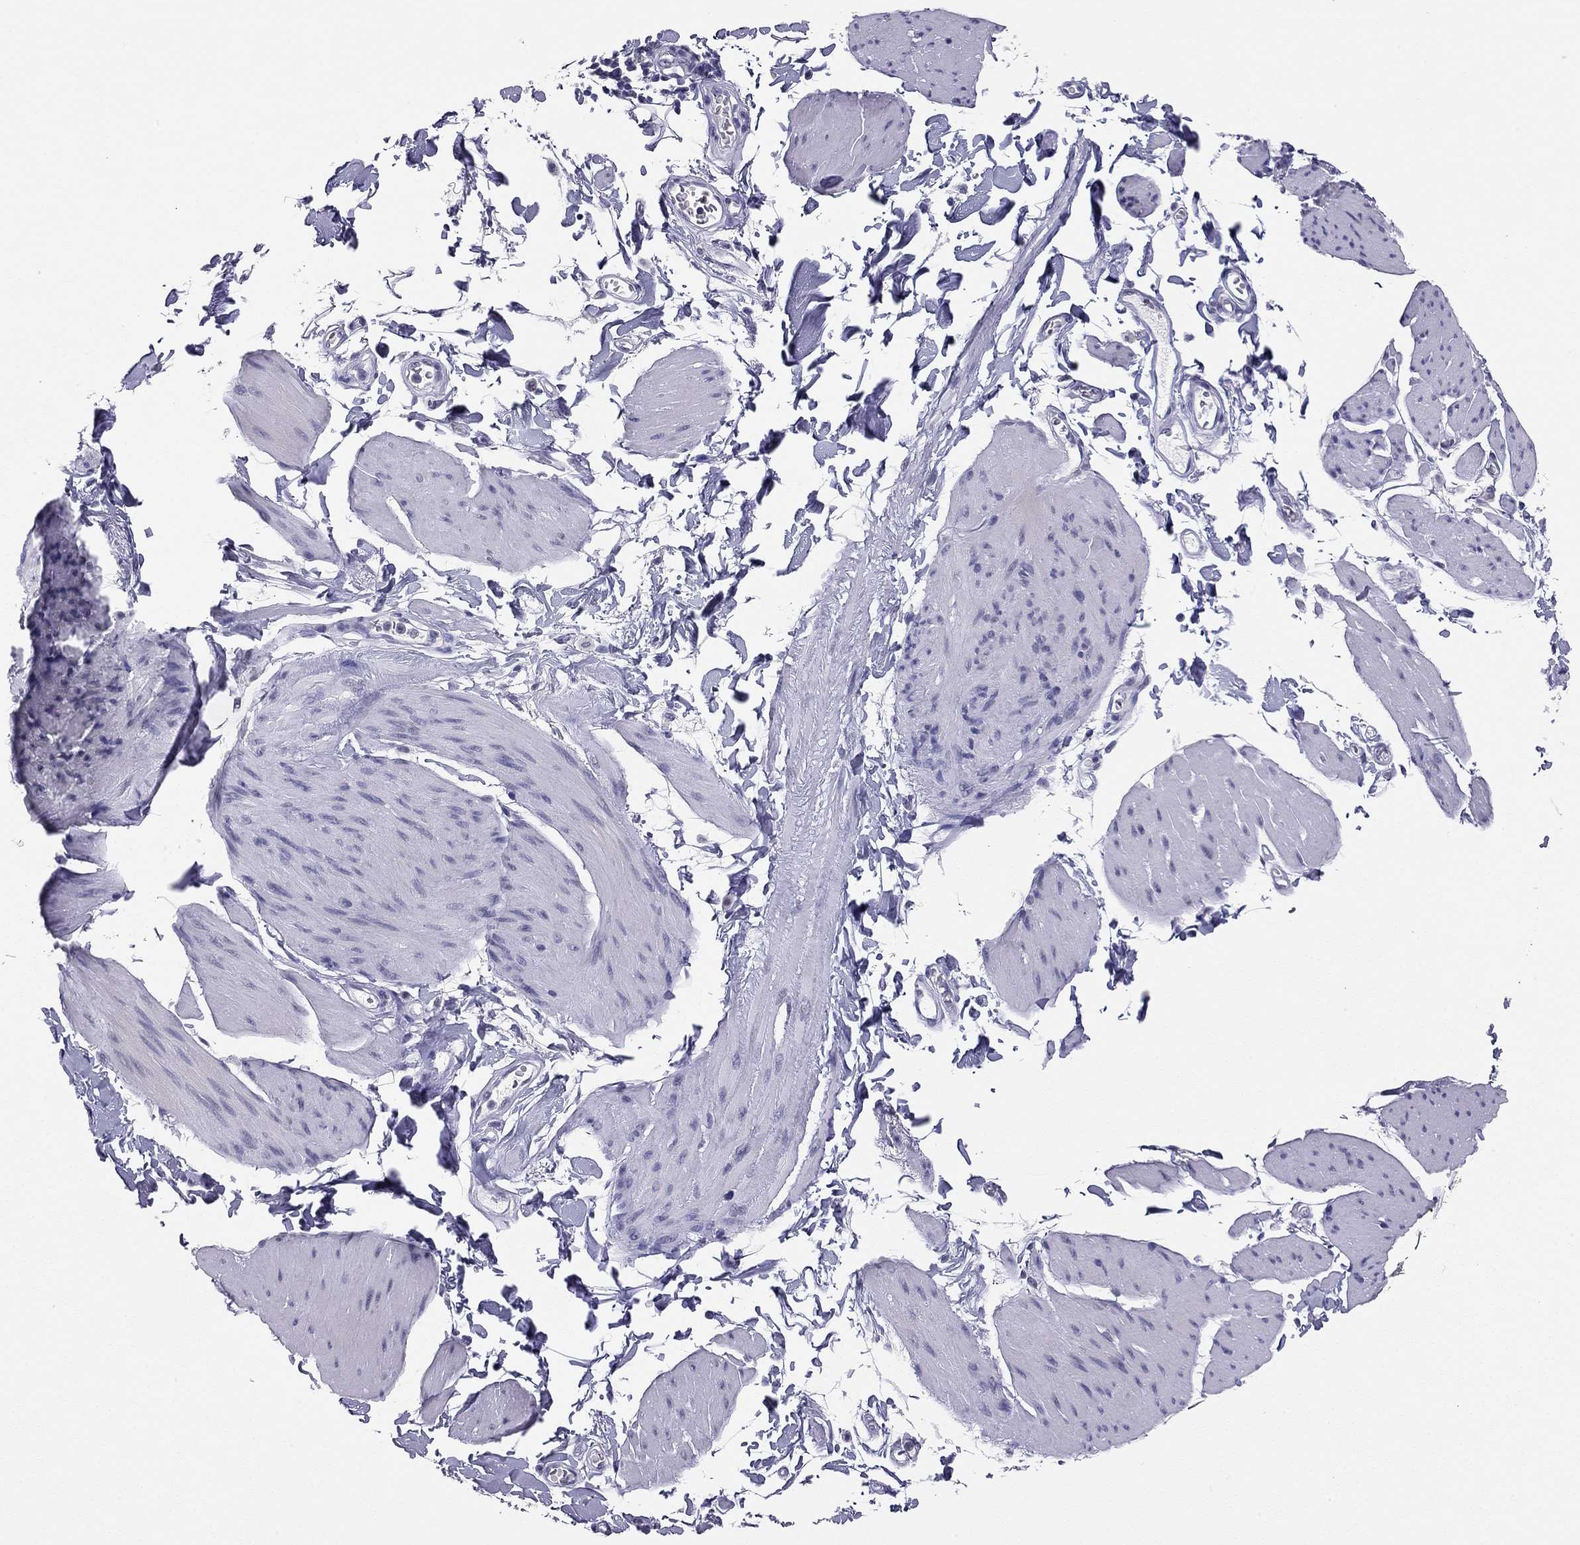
{"staining": {"intensity": "negative", "quantity": "none", "location": "none"}, "tissue": "smooth muscle", "cell_type": "Smooth muscle cells", "image_type": "normal", "snomed": [{"axis": "morphology", "description": "Normal tissue, NOS"}, {"axis": "topography", "description": "Adipose tissue"}, {"axis": "topography", "description": "Smooth muscle"}, {"axis": "topography", "description": "Peripheral nerve tissue"}], "caption": "This is a micrograph of immunohistochemistry (IHC) staining of normal smooth muscle, which shows no staining in smooth muscle cells.", "gene": "DOT1L", "patient": {"sex": "male", "age": 83}}